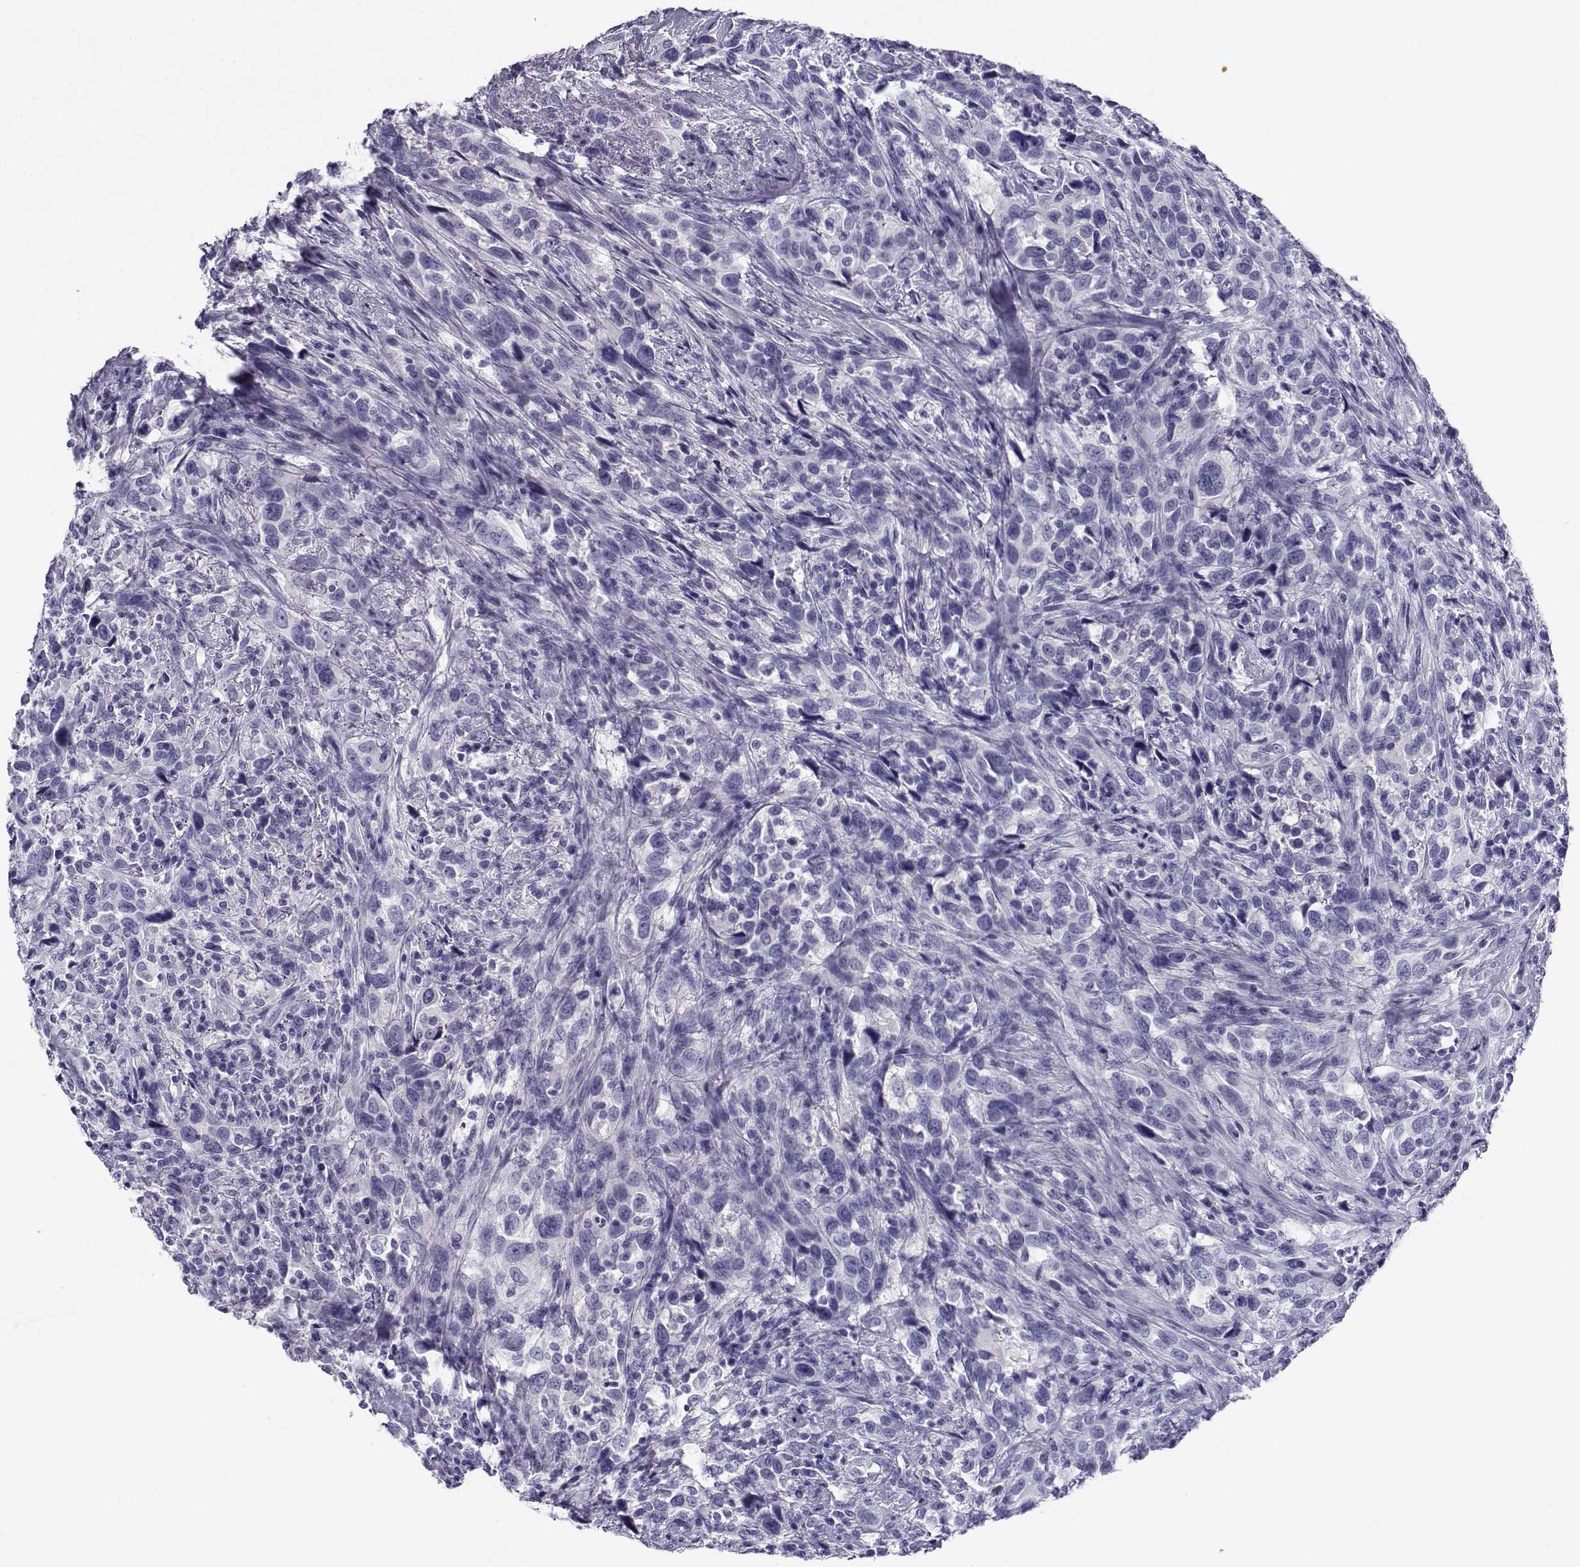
{"staining": {"intensity": "negative", "quantity": "none", "location": "none"}, "tissue": "urothelial cancer", "cell_type": "Tumor cells", "image_type": "cancer", "snomed": [{"axis": "morphology", "description": "Urothelial carcinoma, NOS"}, {"axis": "morphology", "description": "Urothelial carcinoma, High grade"}, {"axis": "topography", "description": "Urinary bladder"}], "caption": "An image of human urothelial cancer is negative for staining in tumor cells. (DAB (3,3'-diaminobenzidine) immunohistochemistry (IHC), high magnification).", "gene": "RHOXF2", "patient": {"sex": "female", "age": 64}}